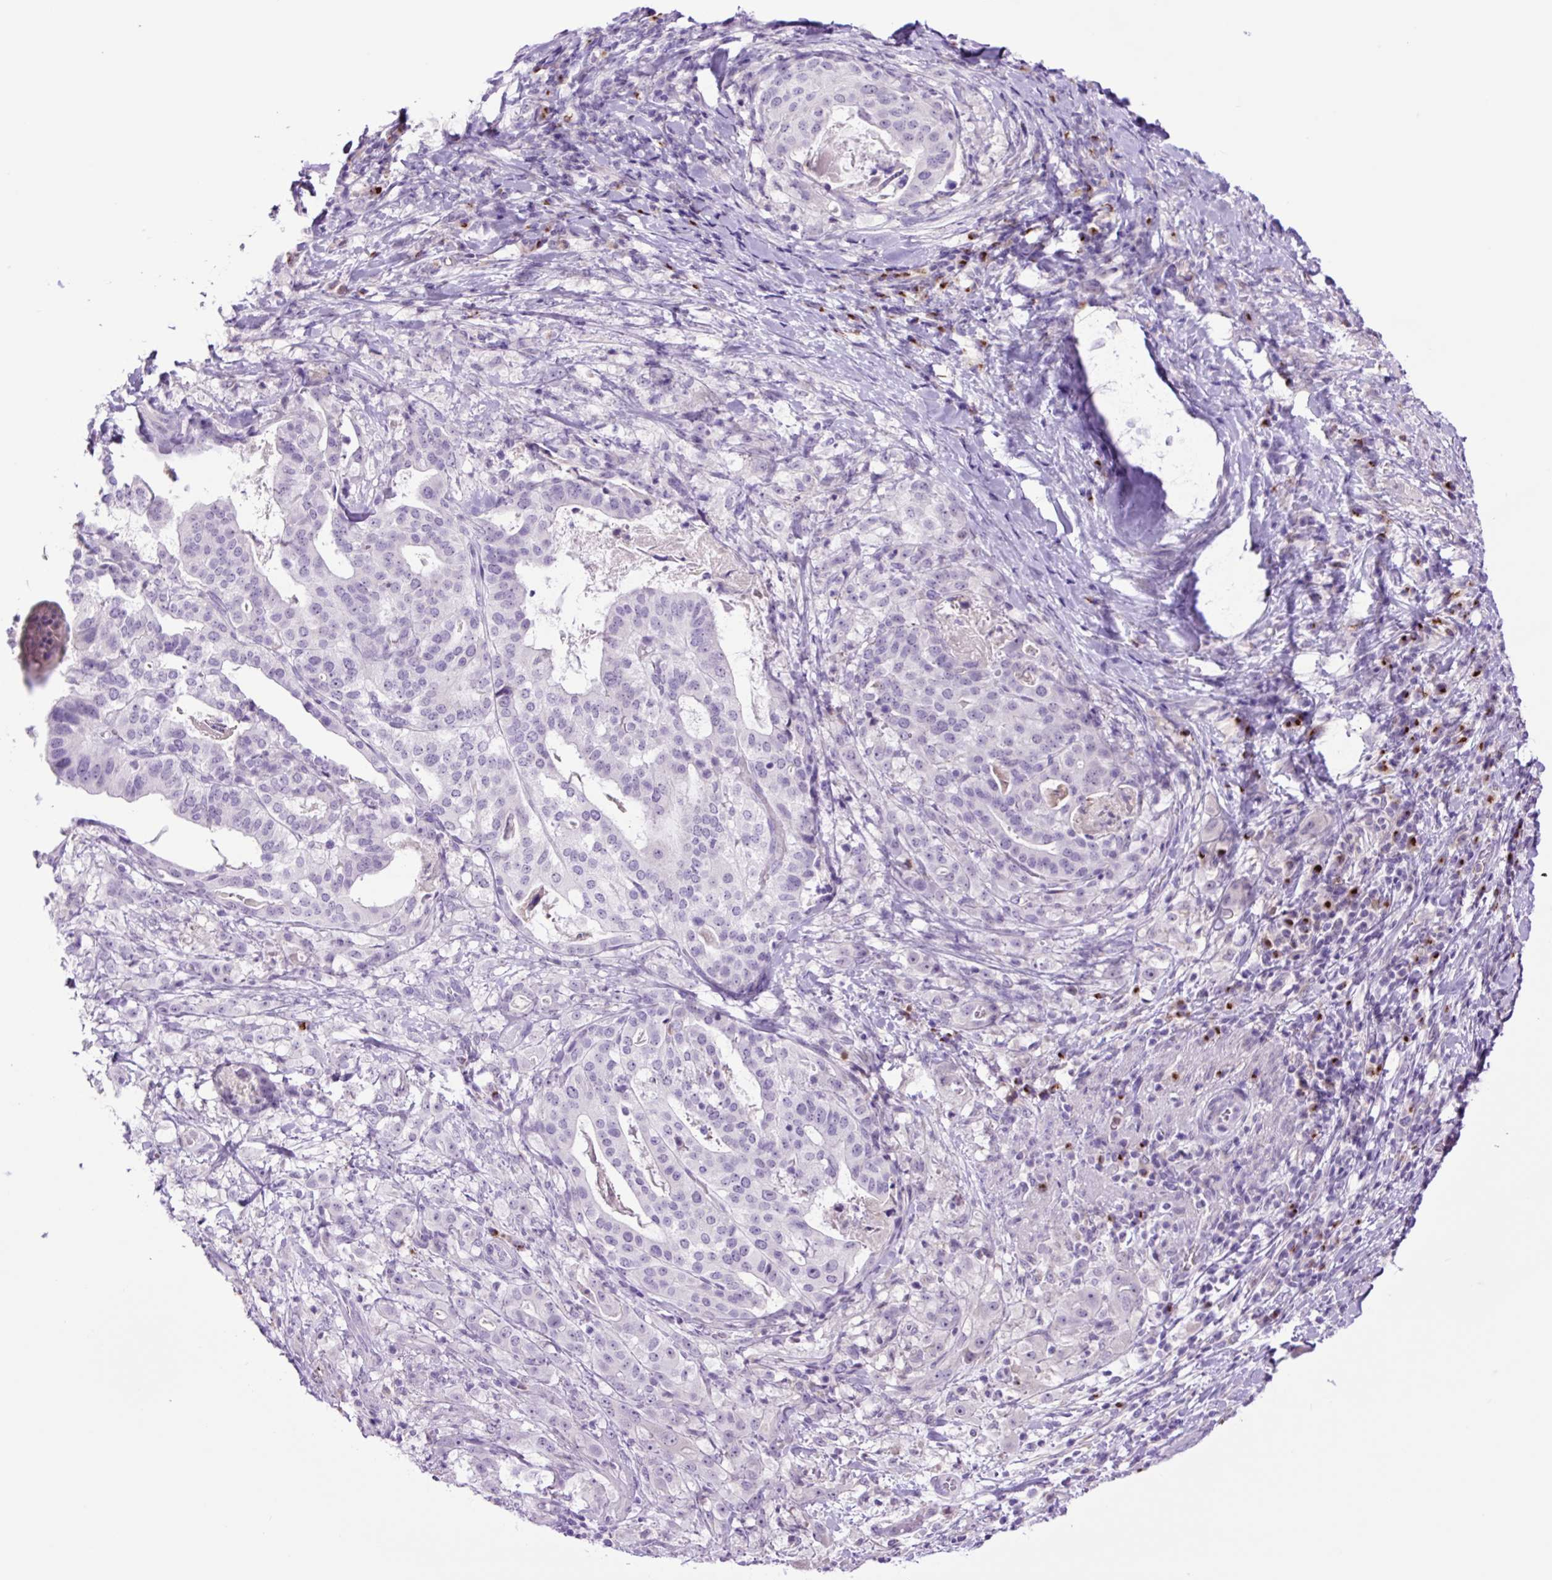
{"staining": {"intensity": "negative", "quantity": "none", "location": "none"}, "tissue": "stomach cancer", "cell_type": "Tumor cells", "image_type": "cancer", "snomed": [{"axis": "morphology", "description": "Adenocarcinoma, NOS"}, {"axis": "topography", "description": "Stomach"}], "caption": "High magnification brightfield microscopy of stomach cancer (adenocarcinoma) stained with DAB (3,3'-diaminobenzidine) (brown) and counterstained with hematoxylin (blue): tumor cells show no significant staining. (DAB immunohistochemistry with hematoxylin counter stain).", "gene": "MFSD3", "patient": {"sex": "male", "age": 48}}